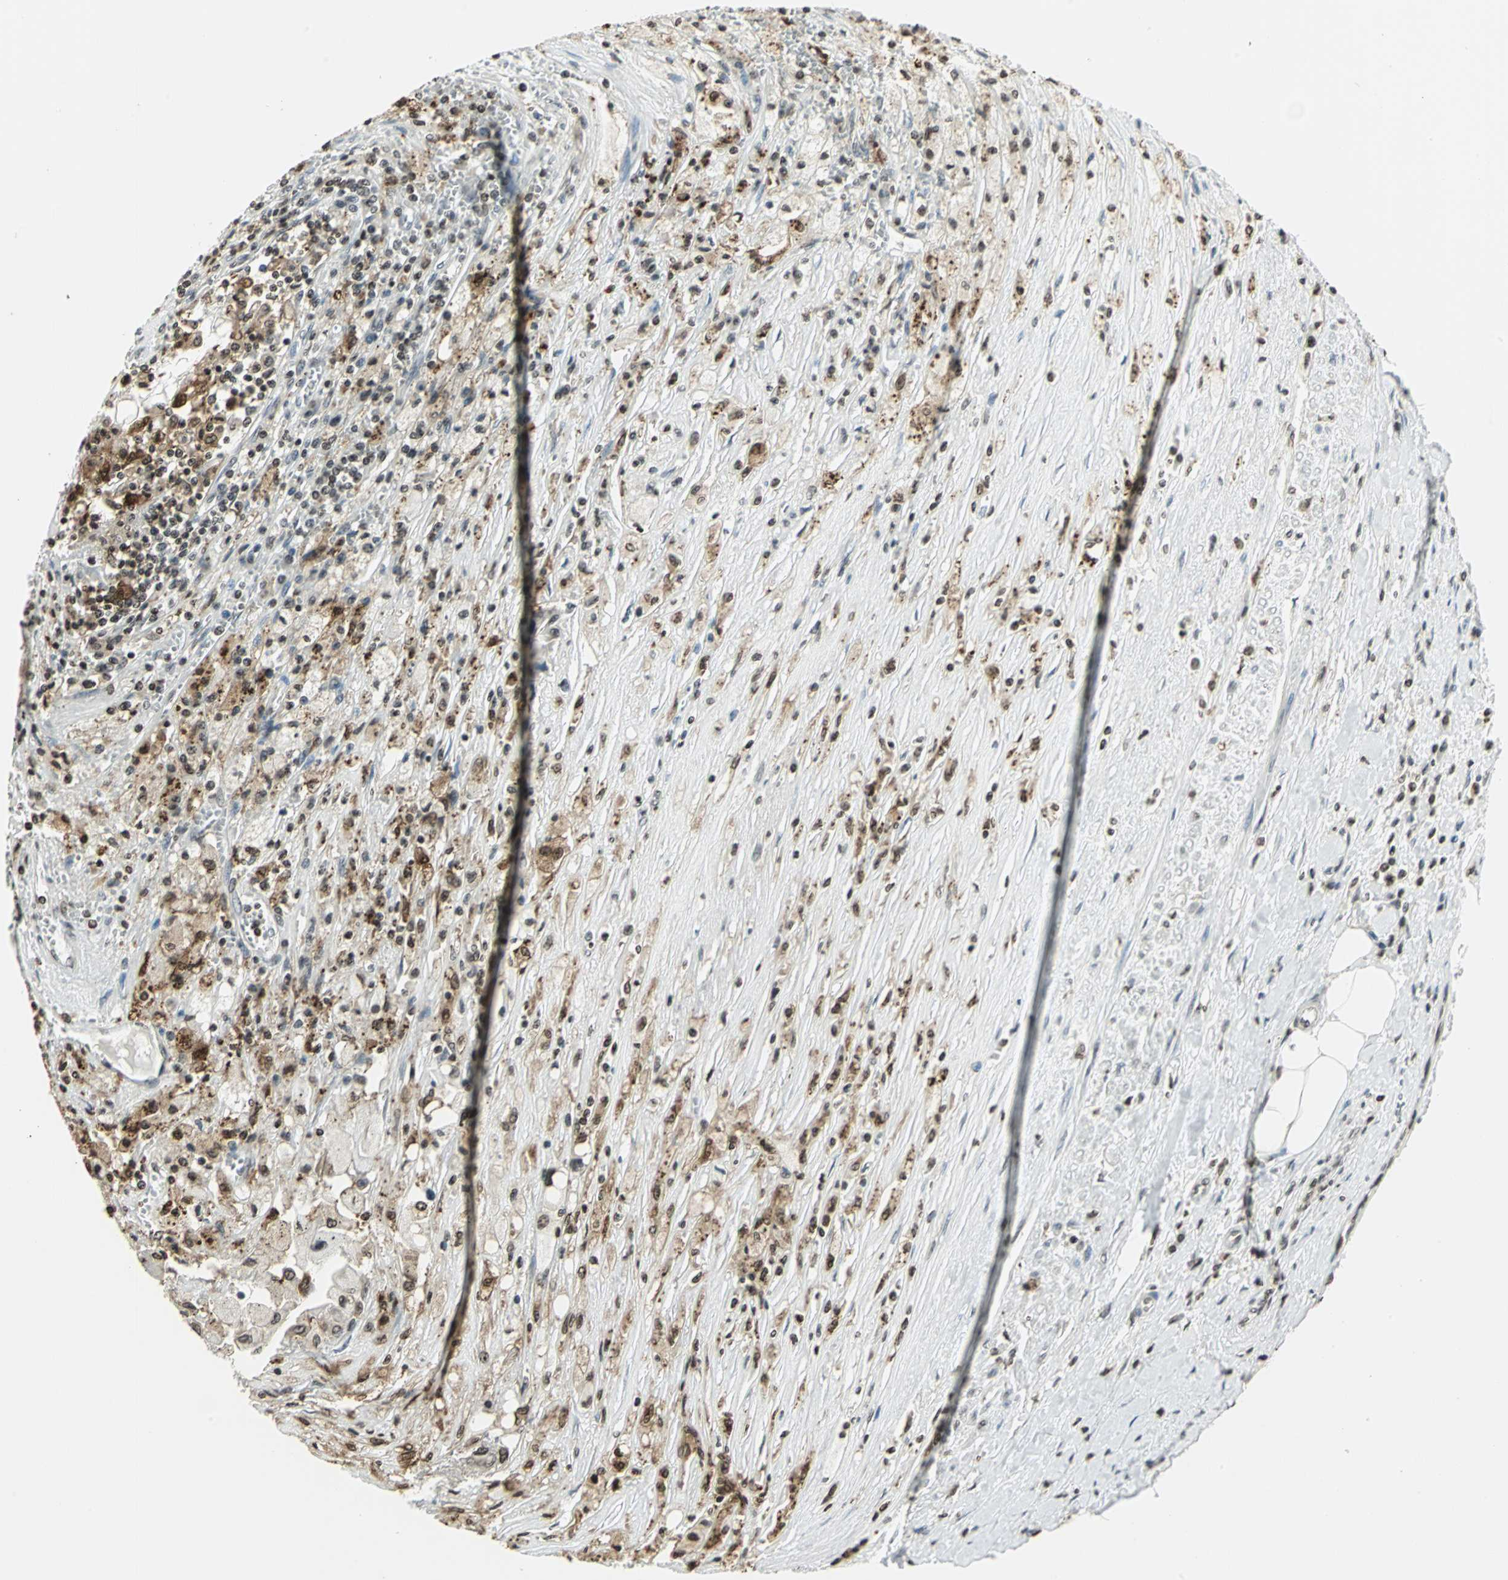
{"staining": {"intensity": "moderate", "quantity": "25%-75%", "location": "cytoplasmic/membranous,nuclear"}, "tissue": "renal cancer", "cell_type": "Tumor cells", "image_type": "cancer", "snomed": [{"axis": "morphology", "description": "Normal tissue, NOS"}, {"axis": "morphology", "description": "Adenocarcinoma, NOS"}, {"axis": "topography", "description": "Kidney"}], "caption": "Protein expression analysis of human adenocarcinoma (renal) reveals moderate cytoplasmic/membranous and nuclear expression in approximately 25%-75% of tumor cells.", "gene": "LGALS3", "patient": {"sex": "male", "age": 71}}